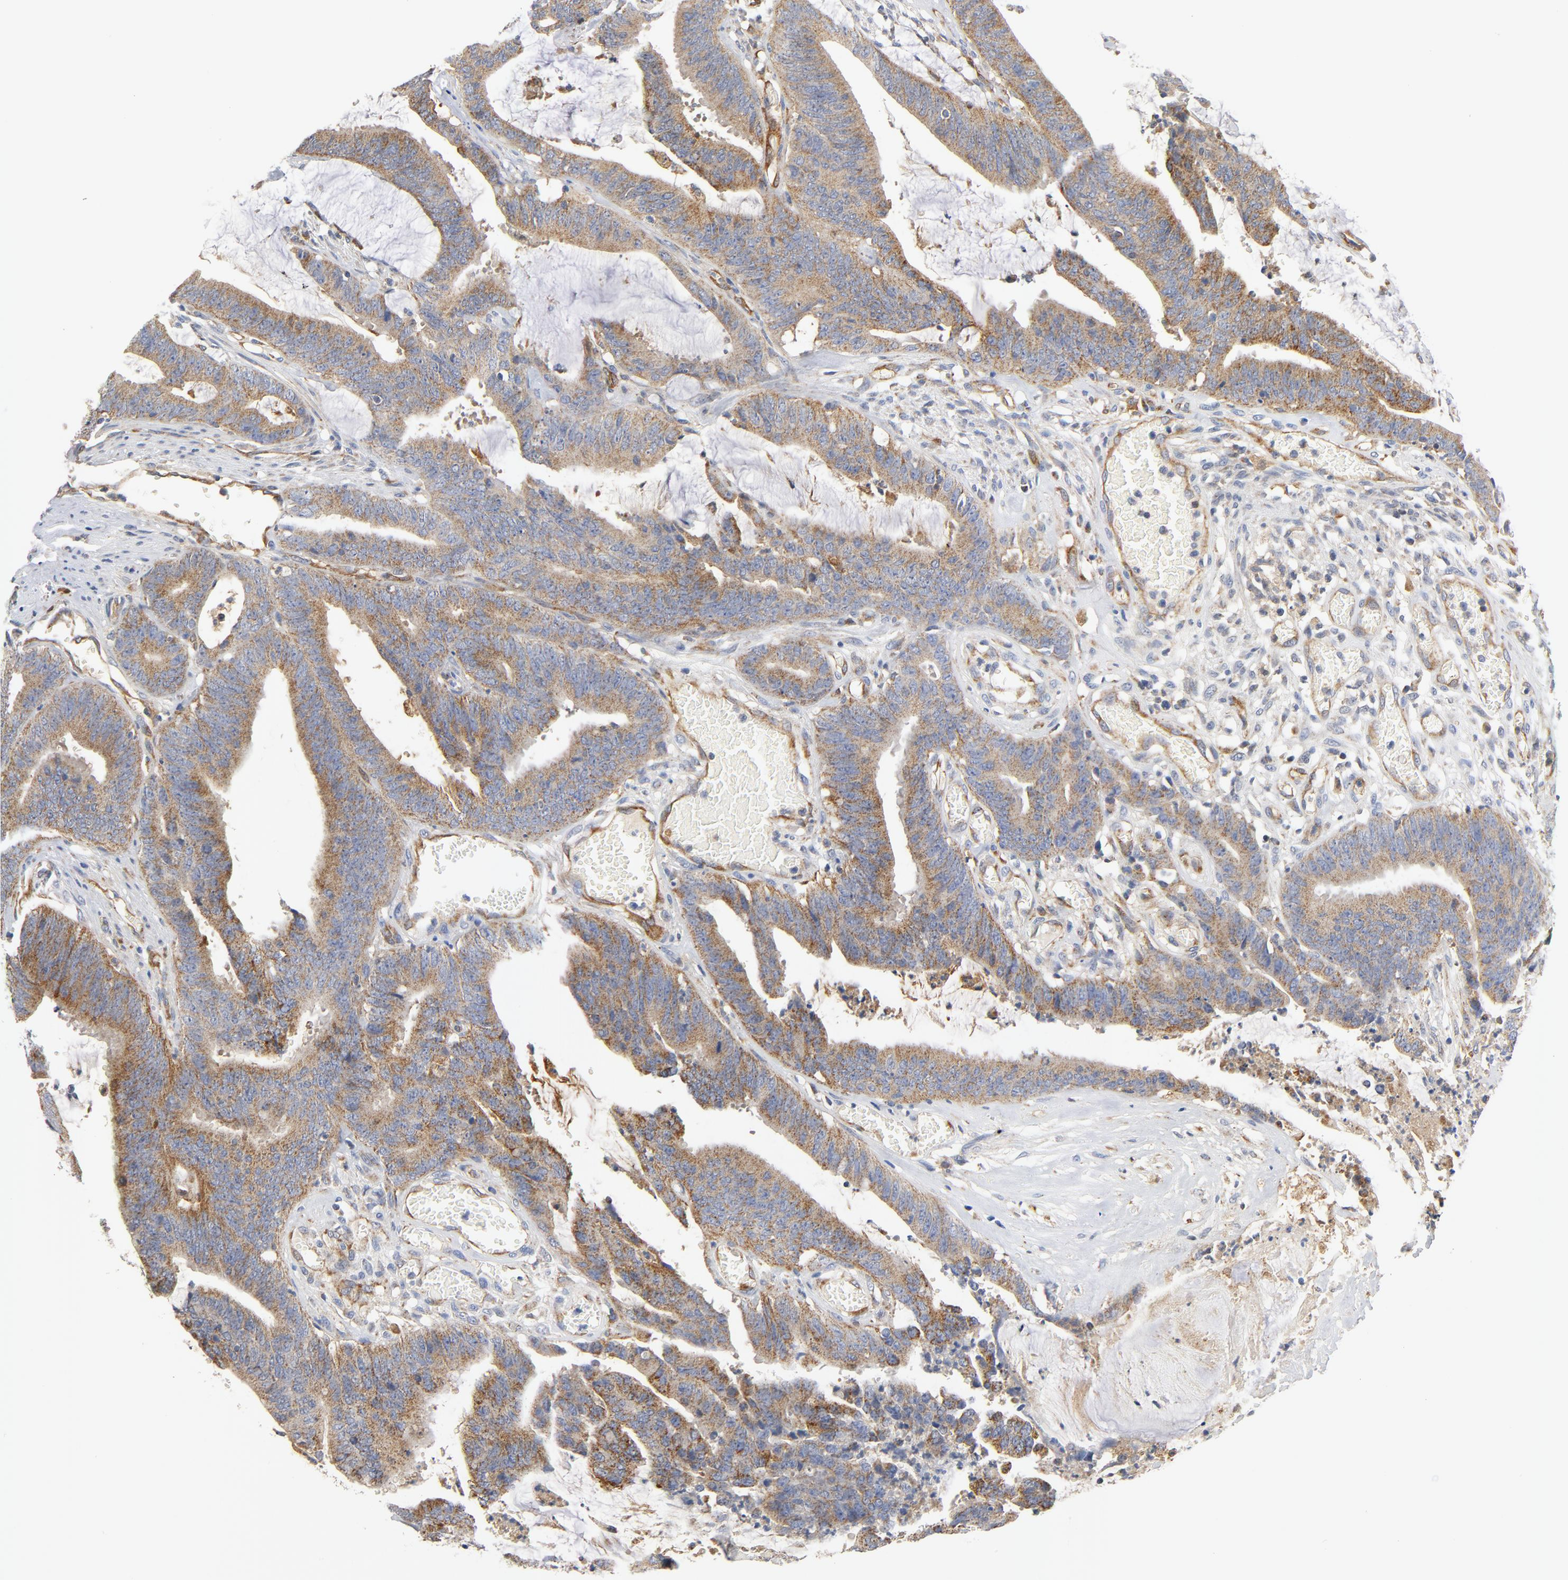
{"staining": {"intensity": "moderate", "quantity": ">75%", "location": "cytoplasmic/membranous"}, "tissue": "colorectal cancer", "cell_type": "Tumor cells", "image_type": "cancer", "snomed": [{"axis": "morphology", "description": "Adenocarcinoma, NOS"}, {"axis": "topography", "description": "Rectum"}], "caption": "DAB immunohistochemical staining of human adenocarcinoma (colorectal) shows moderate cytoplasmic/membranous protein positivity in approximately >75% of tumor cells. (Brightfield microscopy of DAB IHC at high magnification).", "gene": "RAPGEF4", "patient": {"sex": "female", "age": 66}}